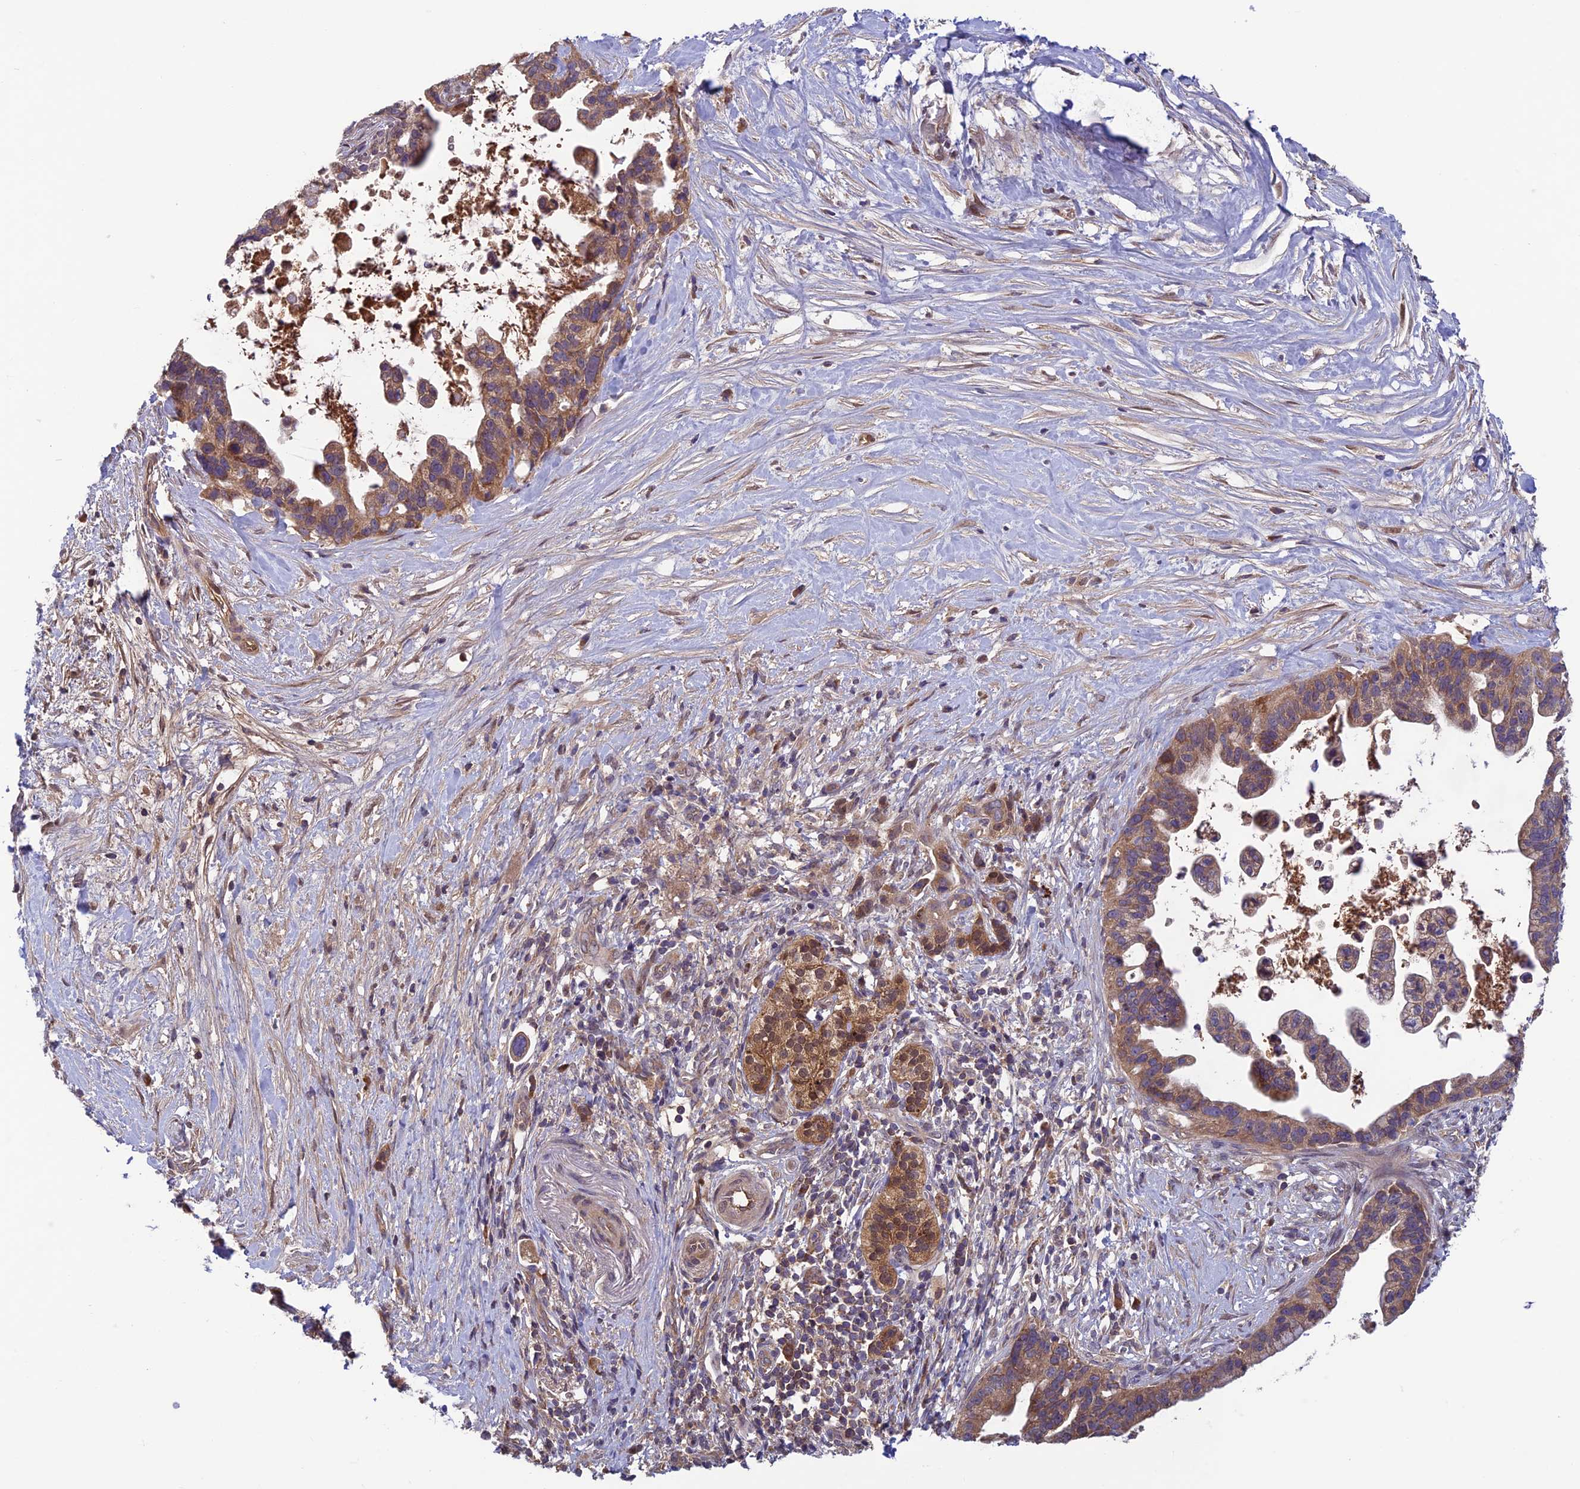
{"staining": {"intensity": "weak", "quantity": ">75%", "location": "cytoplasmic/membranous"}, "tissue": "pancreatic cancer", "cell_type": "Tumor cells", "image_type": "cancer", "snomed": [{"axis": "morphology", "description": "Adenocarcinoma, NOS"}, {"axis": "topography", "description": "Pancreas"}], "caption": "Pancreatic cancer stained with DAB (3,3'-diaminobenzidine) IHC reveals low levels of weak cytoplasmic/membranous expression in approximately >75% of tumor cells.", "gene": "CCDC15", "patient": {"sex": "female", "age": 83}}